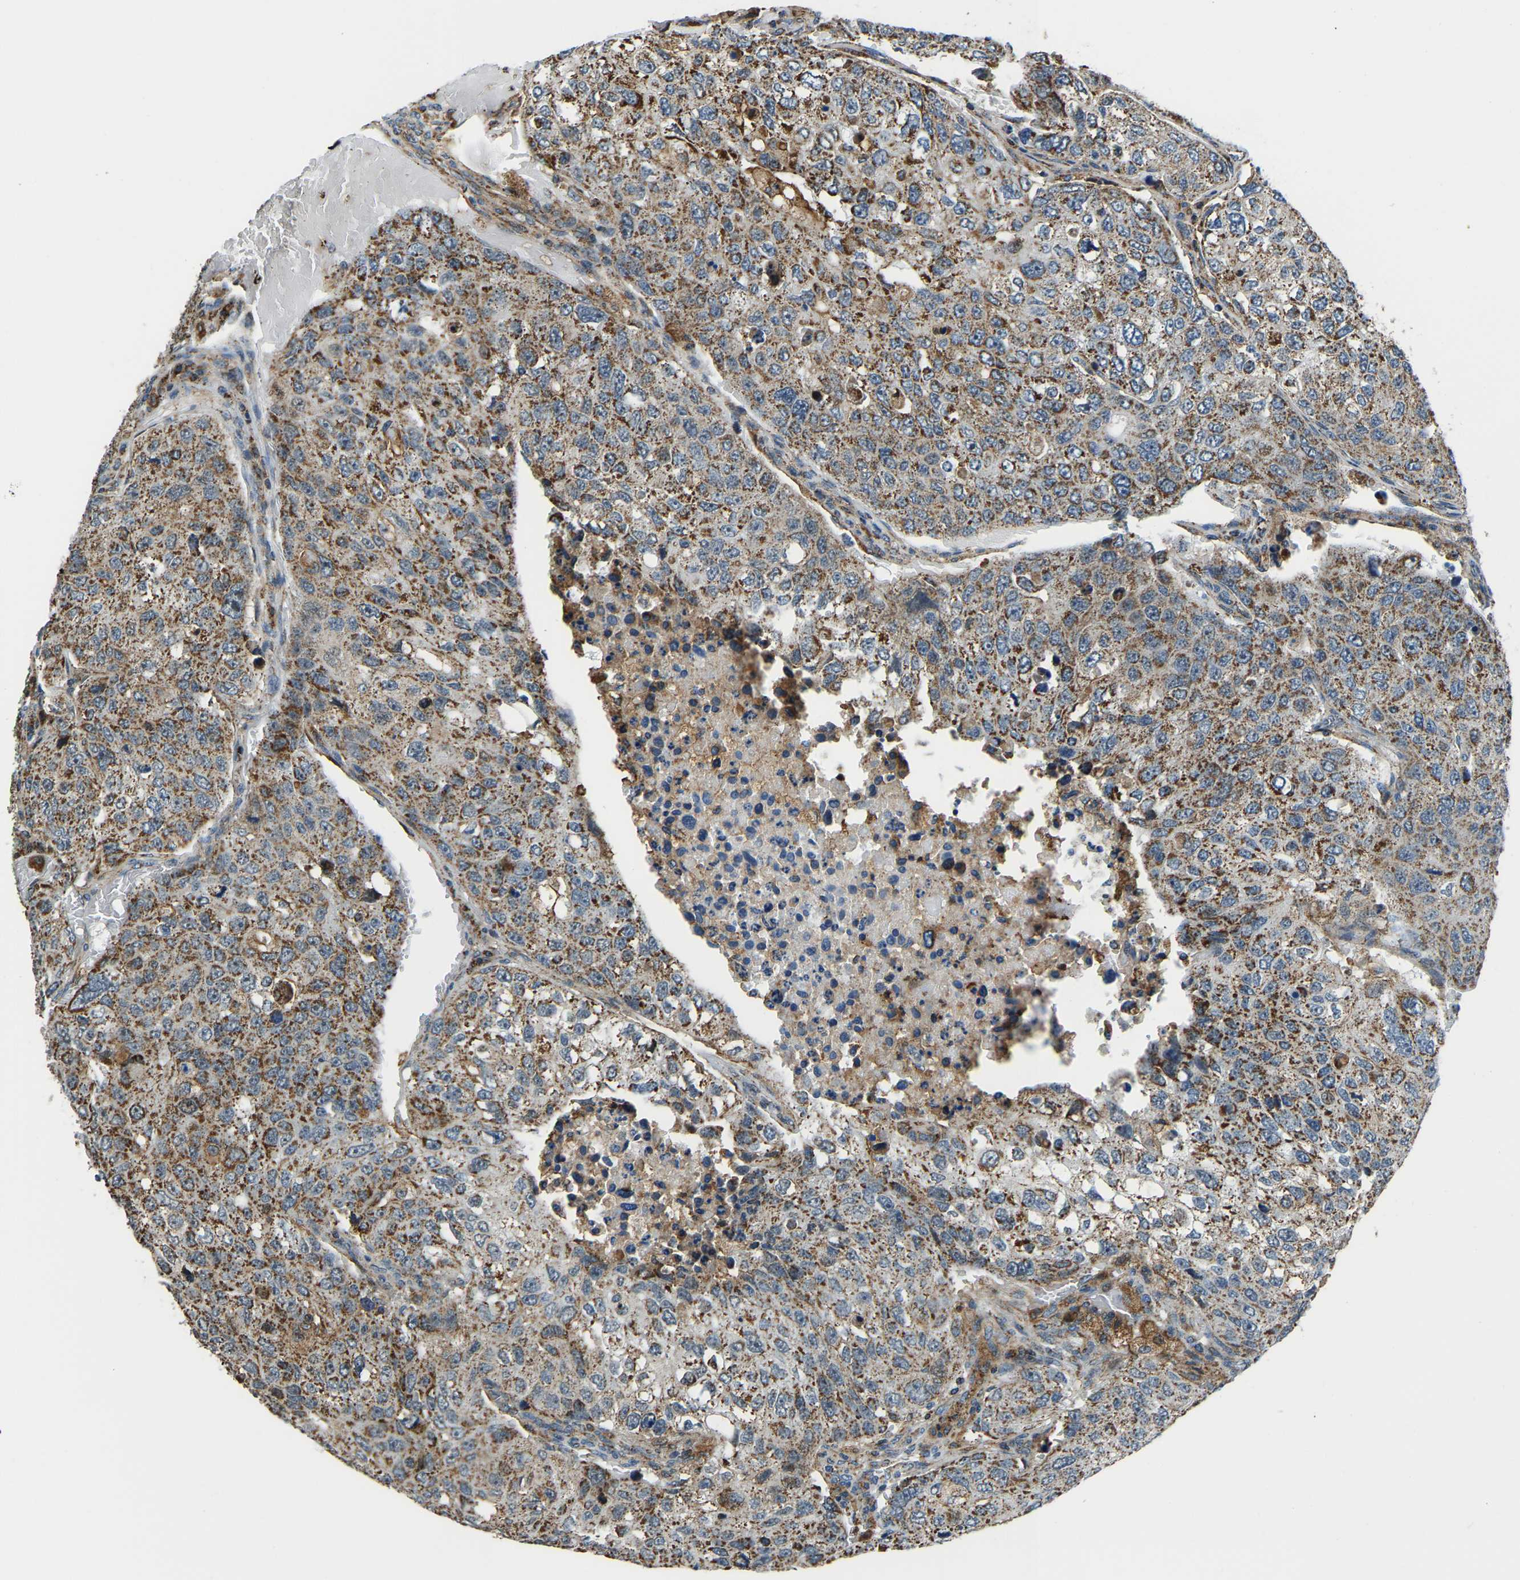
{"staining": {"intensity": "moderate", "quantity": ">75%", "location": "cytoplasmic/membranous"}, "tissue": "urothelial cancer", "cell_type": "Tumor cells", "image_type": "cancer", "snomed": [{"axis": "morphology", "description": "Urothelial carcinoma, High grade"}, {"axis": "topography", "description": "Lymph node"}, {"axis": "topography", "description": "Urinary bladder"}], "caption": "Urothelial carcinoma (high-grade) was stained to show a protein in brown. There is medium levels of moderate cytoplasmic/membranous positivity in approximately >75% of tumor cells. (DAB = brown stain, brightfield microscopy at high magnification).", "gene": "RBM33", "patient": {"sex": "male", "age": 51}}